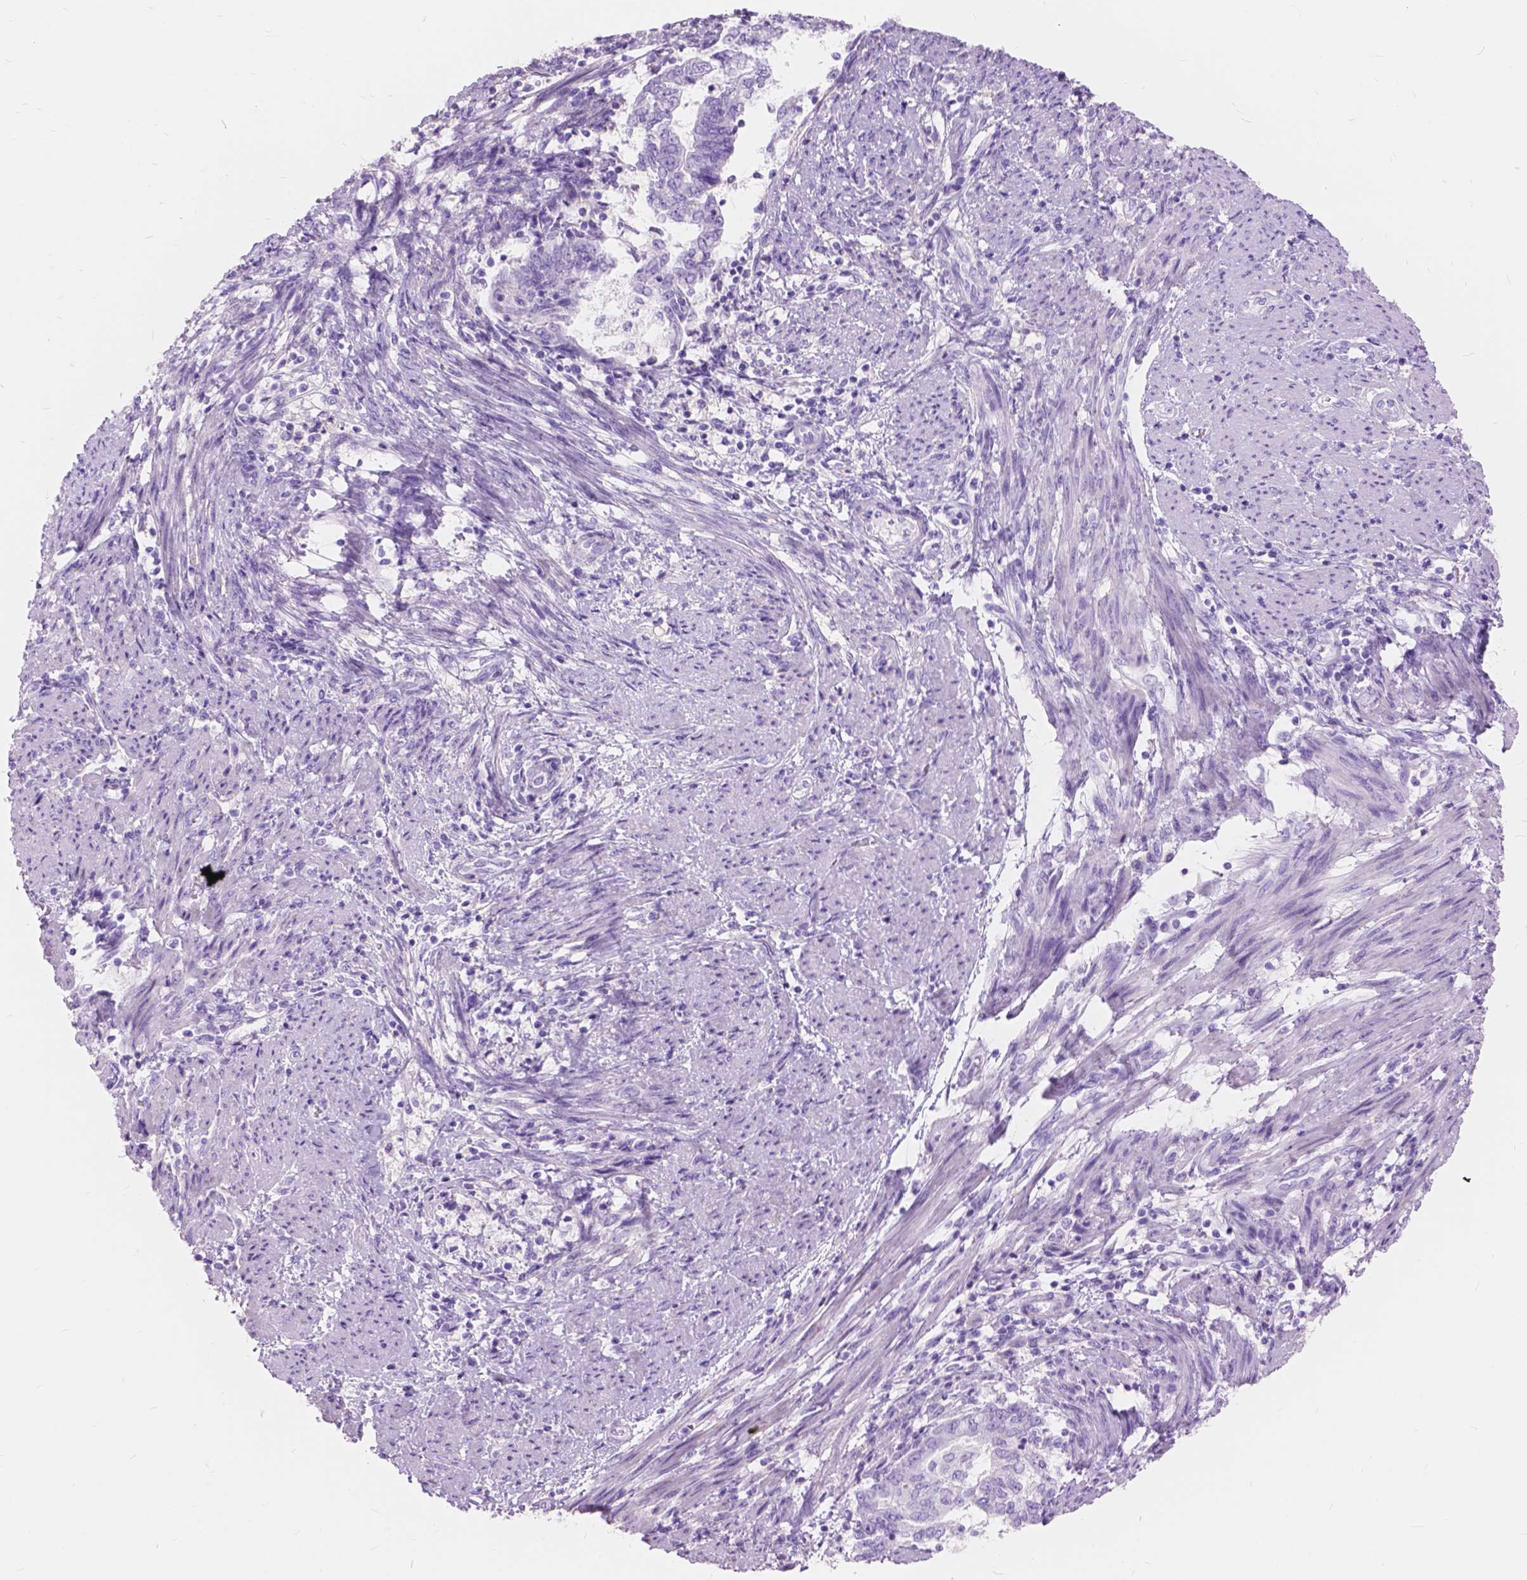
{"staining": {"intensity": "negative", "quantity": "none", "location": "none"}, "tissue": "endometrial cancer", "cell_type": "Tumor cells", "image_type": "cancer", "snomed": [{"axis": "morphology", "description": "Adenocarcinoma, NOS"}, {"axis": "topography", "description": "Endometrium"}], "caption": "A micrograph of endometrial cancer (adenocarcinoma) stained for a protein demonstrates no brown staining in tumor cells.", "gene": "FOXL2", "patient": {"sex": "female", "age": 65}}